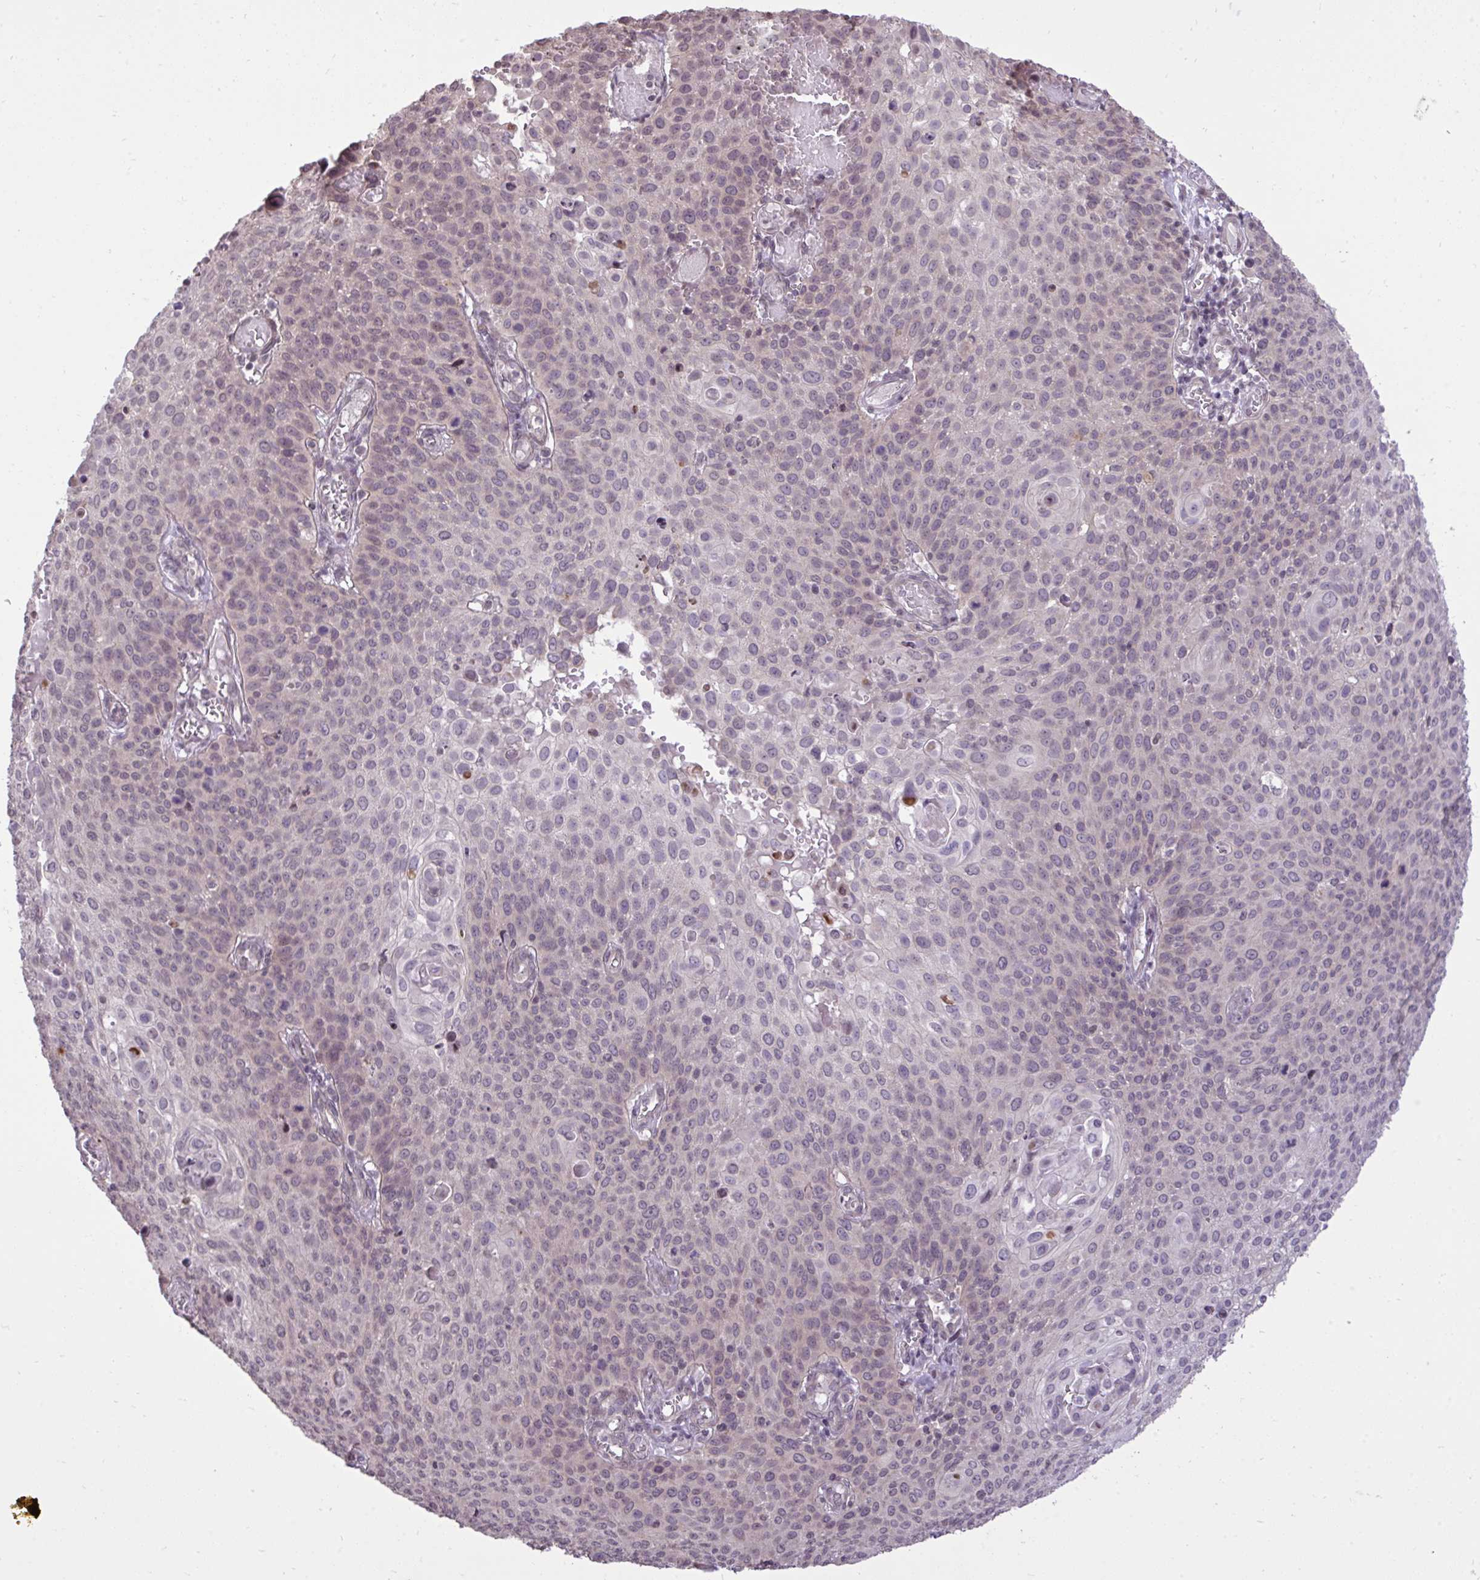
{"staining": {"intensity": "negative", "quantity": "none", "location": "none"}, "tissue": "cervical cancer", "cell_type": "Tumor cells", "image_type": "cancer", "snomed": [{"axis": "morphology", "description": "Squamous cell carcinoma, NOS"}, {"axis": "topography", "description": "Cervix"}], "caption": "DAB immunohistochemical staining of human cervical squamous cell carcinoma shows no significant staining in tumor cells. Brightfield microscopy of immunohistochemistry (IHC) stained with DAB (3,3'-diaminobenzidine) (brown) and hematoxylin (blue), captured at high magnification.", "gene": "CYP20A1", "patient": {"sex": "female", "age": 65}}